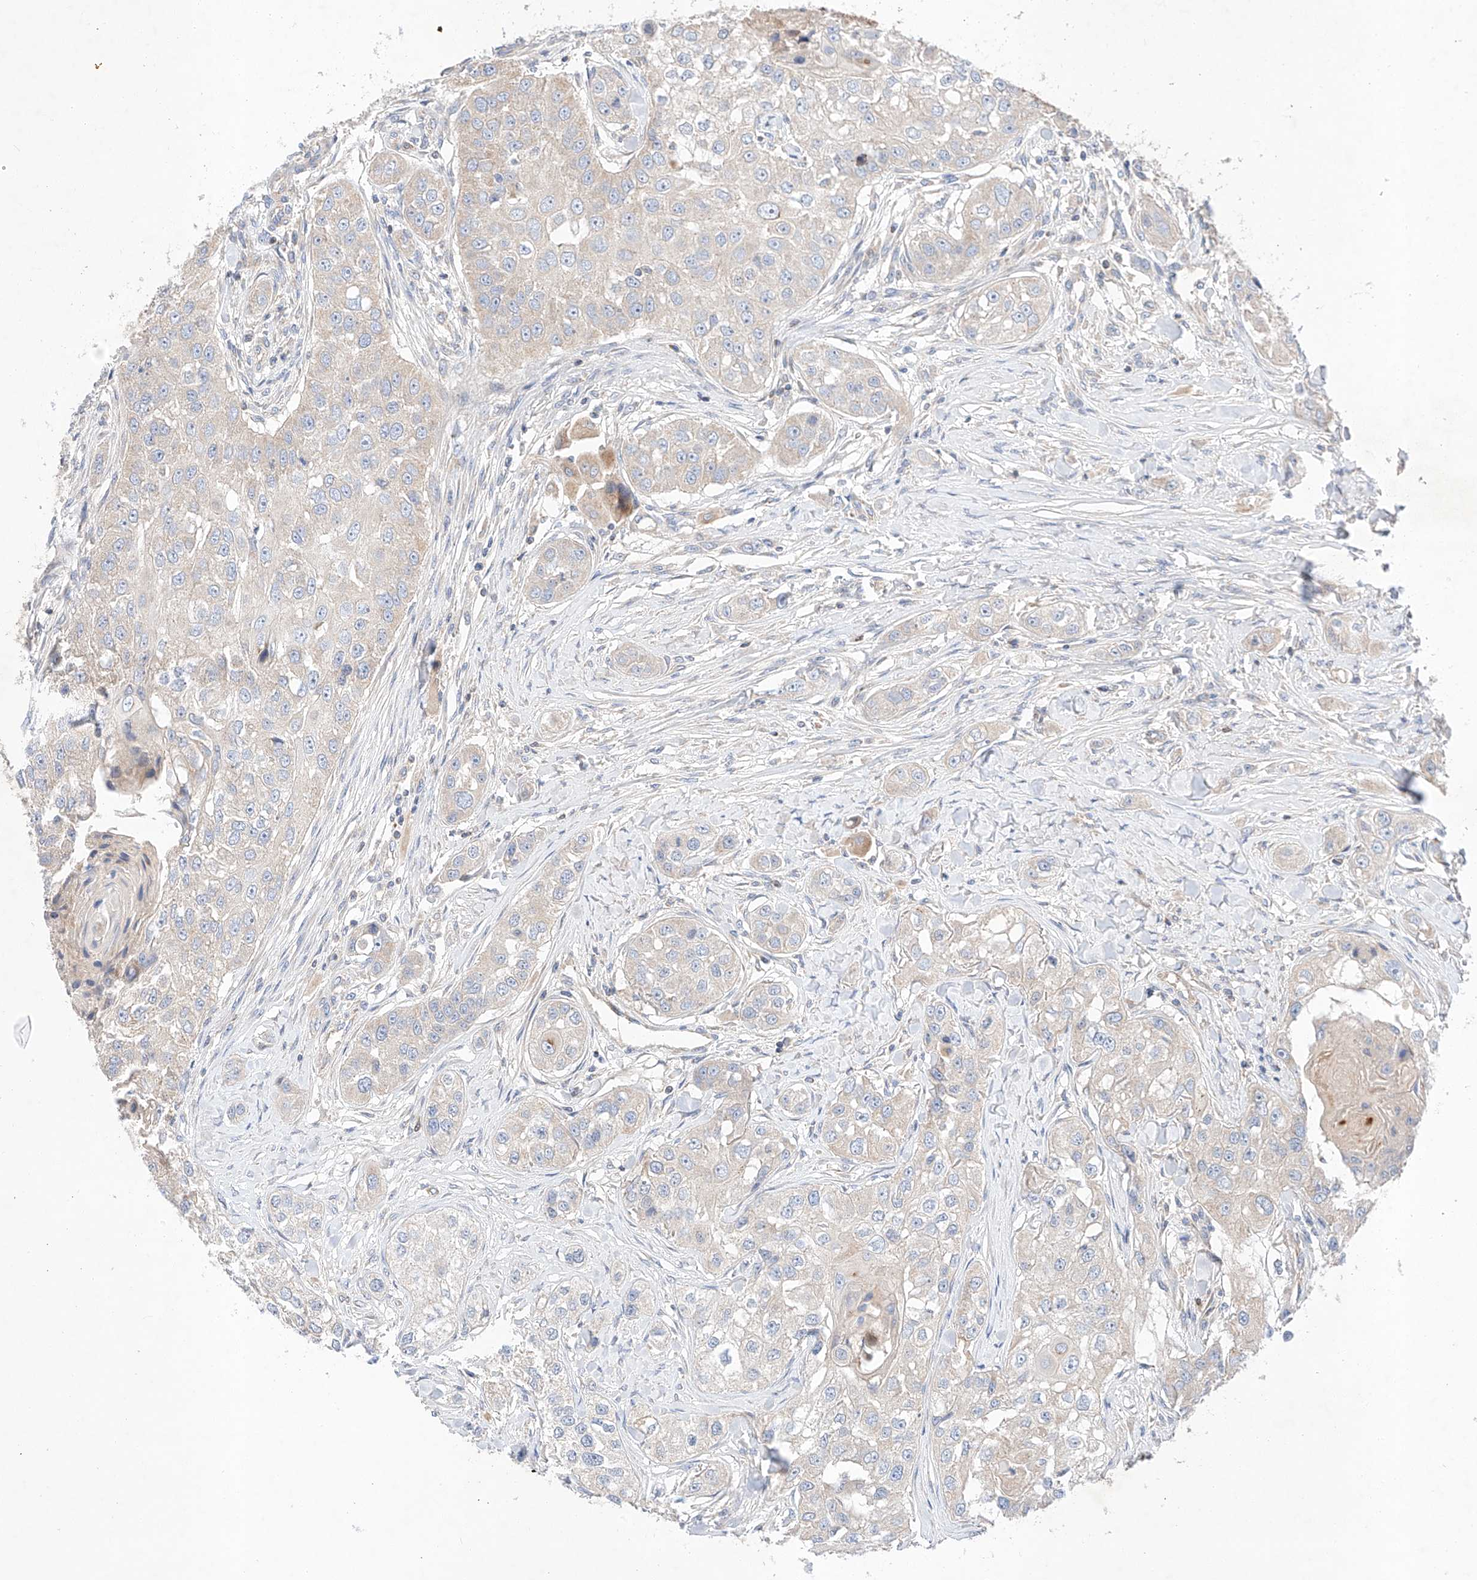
{"staining": {"intensity": "negative", "quantity": "none", "location": "none"}, "tissue": "head and neck cancer", "cell_type": "Tumor cells", "image_type": "cancer", "snomed": [{"axis": "morphology", "description": "Normal tissue, NOS"}, {"axis": "morphology", "description": "Squamous cell carcinoma, NOS"}, {"axis": "topography", "description": "Skeletal muscle"}, {"axis": "topography", "description": "Head-Neck"}], "caption": "Tumor cells show no significant staining in head and neck squamous cell carcinoma.", "gene": "C6orf118", "patient": {"sex": "male", "age": 51}}